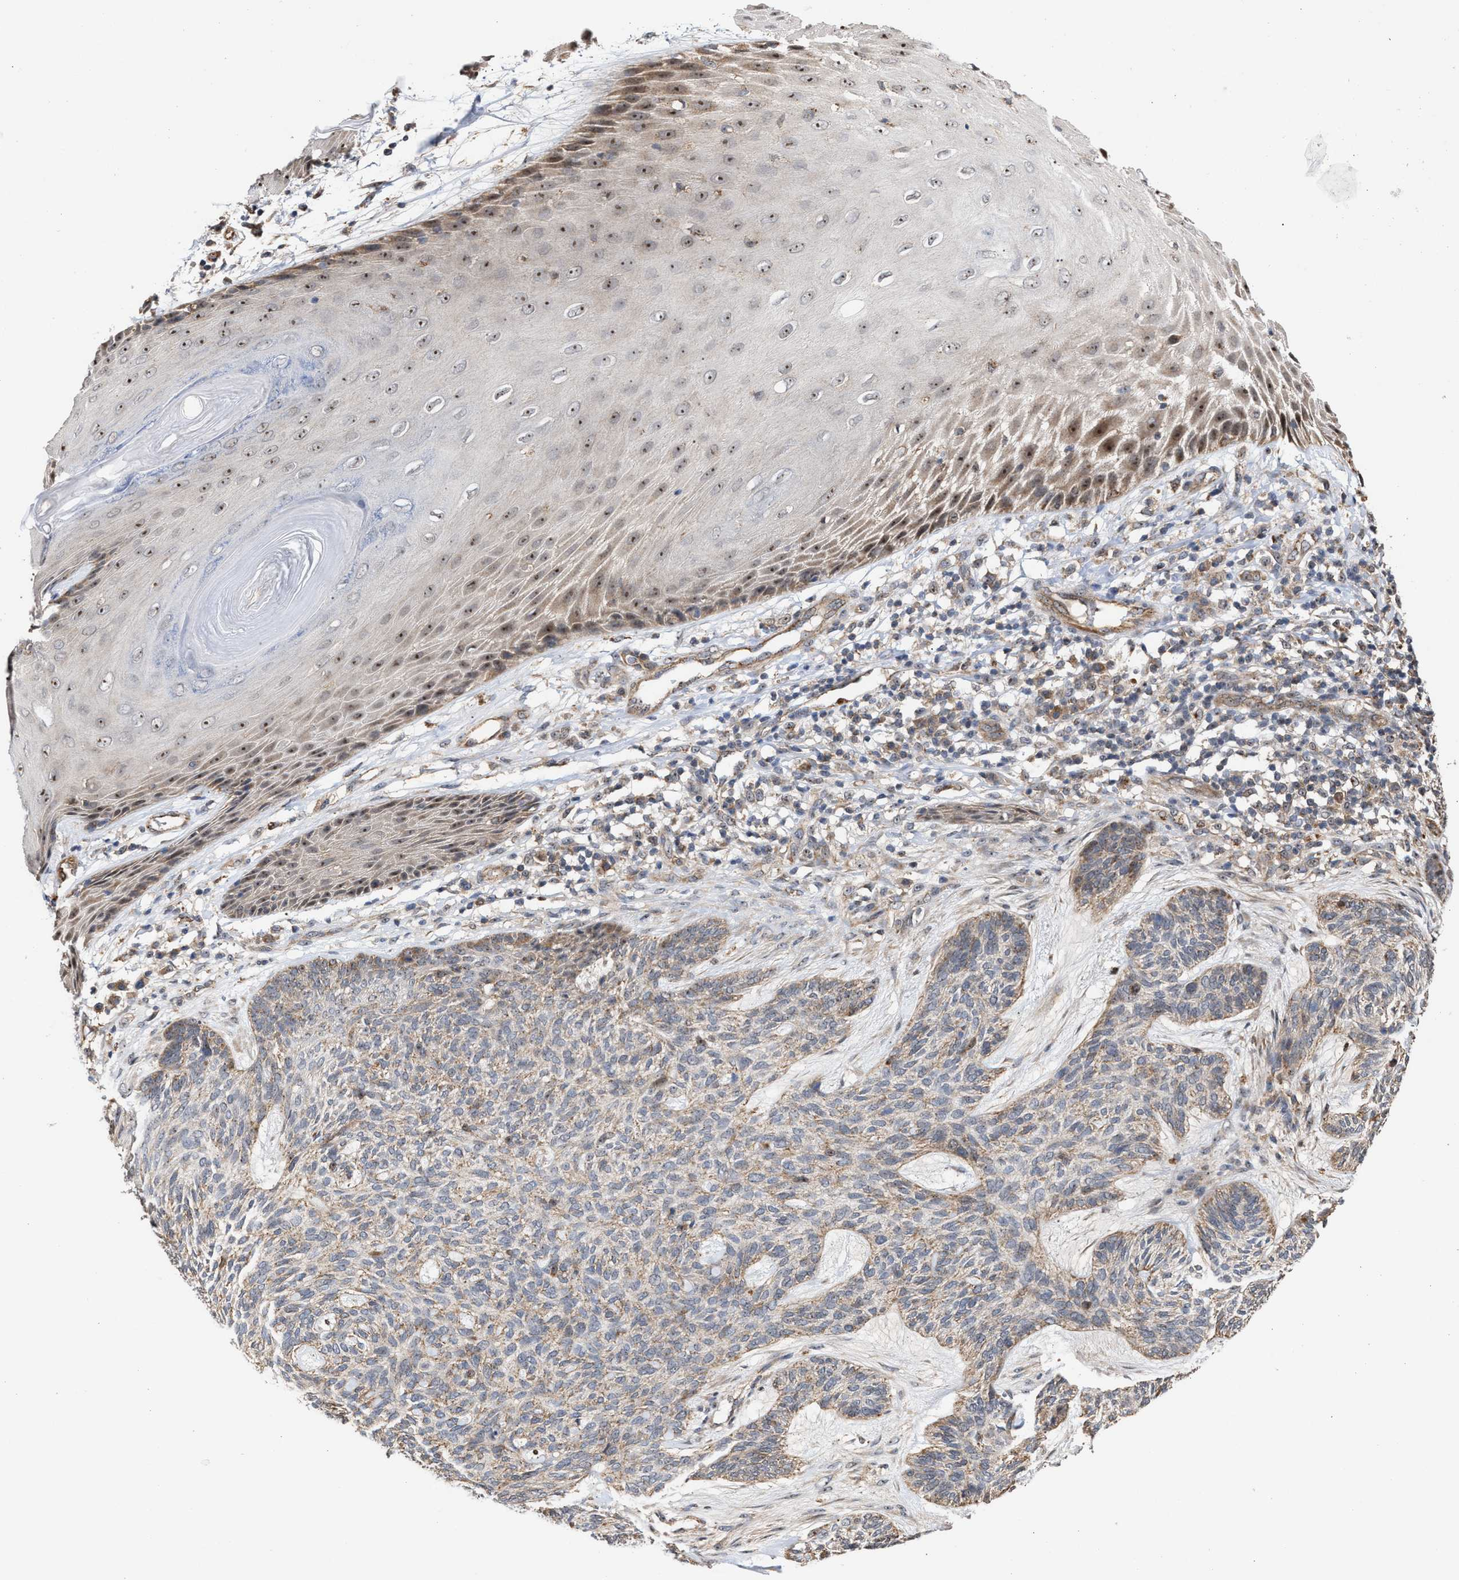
{"staining": {"intensity": "weak", "quantity": "<25%", "location": "cytoplasmic/membranous"}, "tissue": "skin cancer", "cell_type": "Tumor cells", "image_type": "cancer", "snomed": [{"axis": "morphology", "description": "Basal cell carcinoma"}, {"axis": "topography", "description": "Skin"}], "caption": "Micrograph shows no protein staining in tumor cells of basal cell carcinoma (skin) tissue.", "gene": "EXOSC2", "patient": {"sex": "male", "age": 55}}